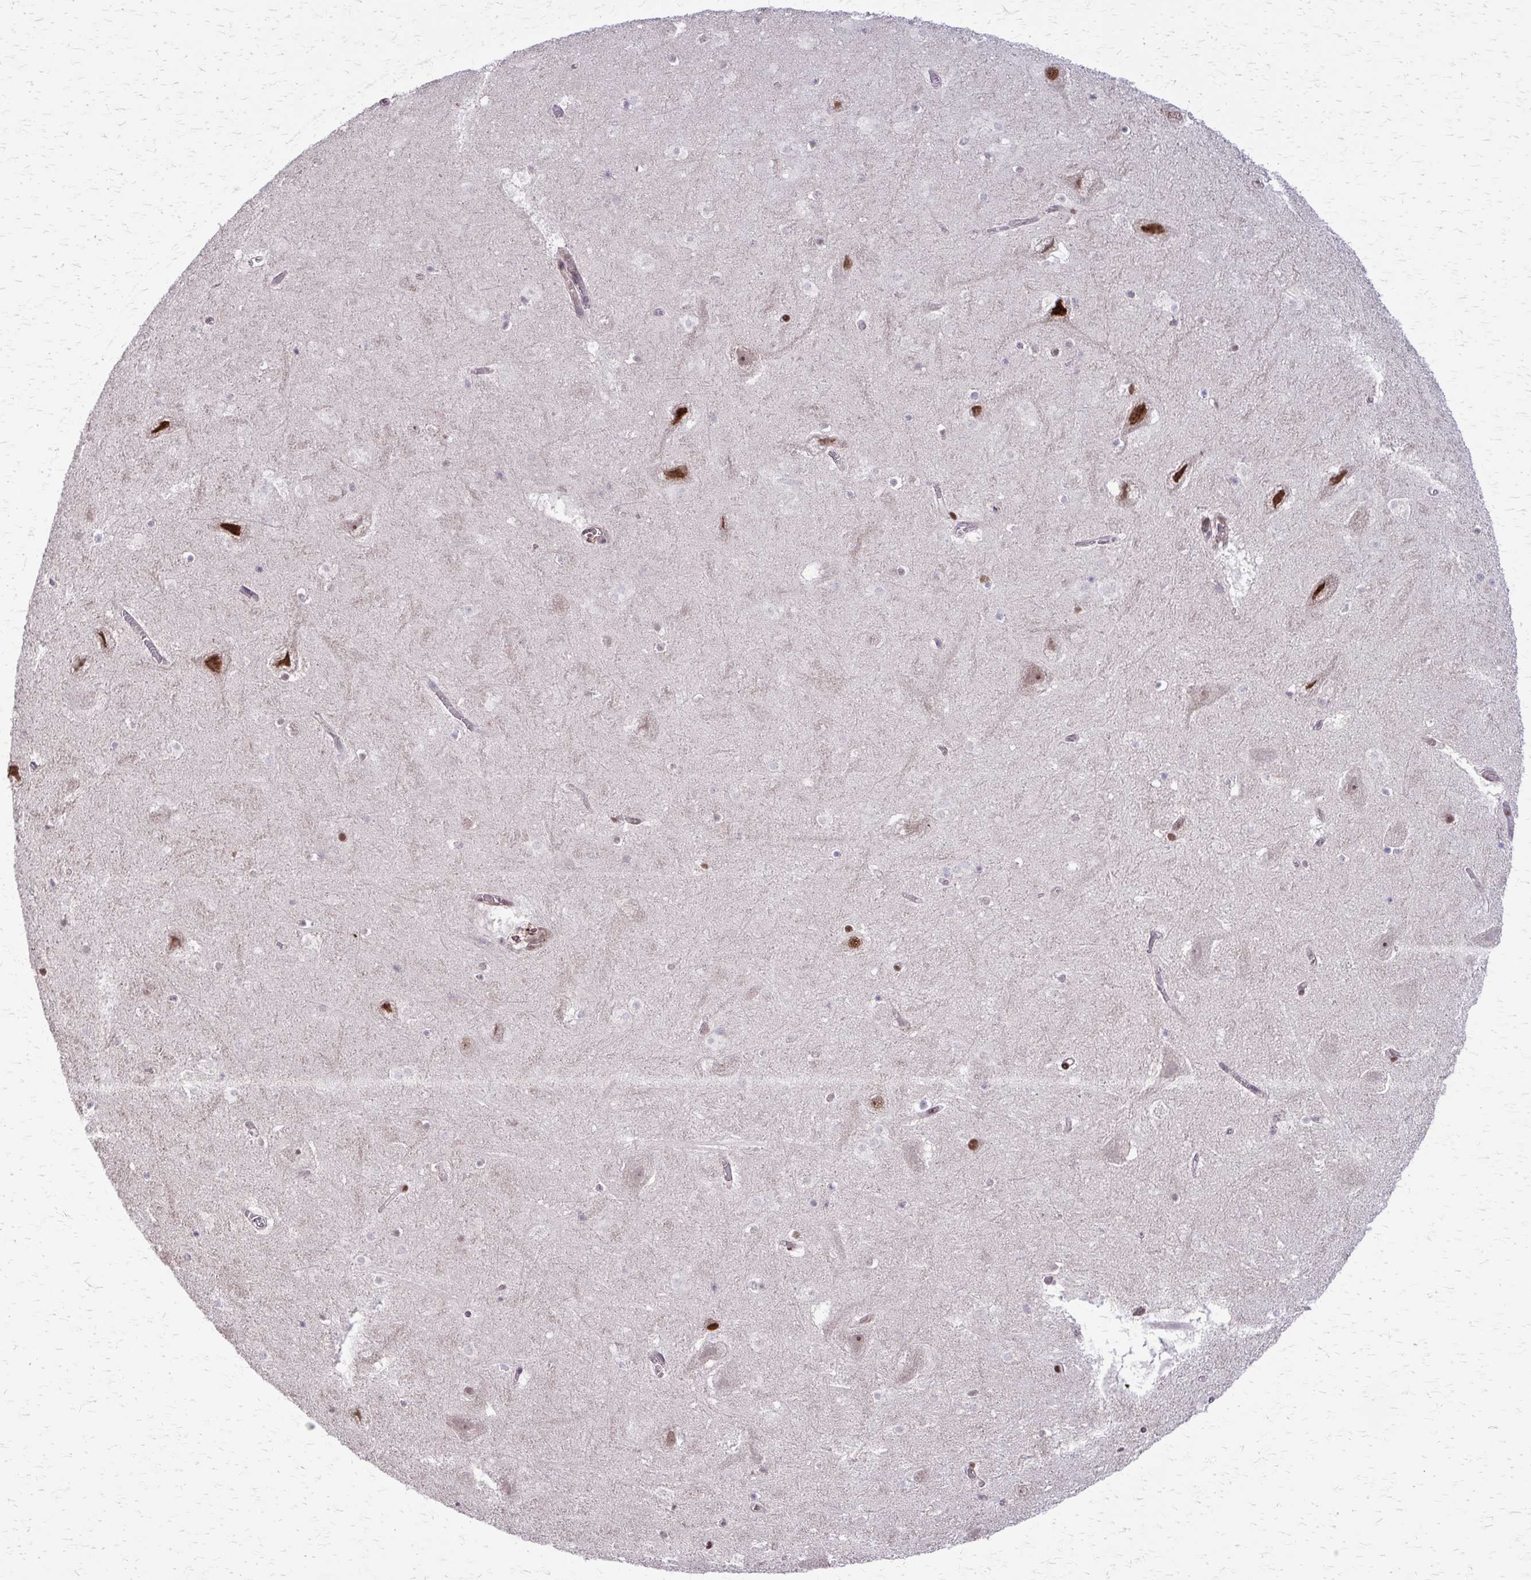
{"staining": {"intensity": "negative", "quantity": "none", "location": "none"}, "tissue": "hippocampus", "cell_type": "Glial cells", "image_type": "normal", "snomed": [{"axis": "morphology", "description": "Normal tissue, NOS"}, {"axis": "topography", "description": "Hippocampus"}], "caption": "Hippocampus stained for a protein using immunohistochemistry (IHC) displays no expression glial cells.", "gene": "TTF1", "patient": {"sex": "female", "age": 42}}